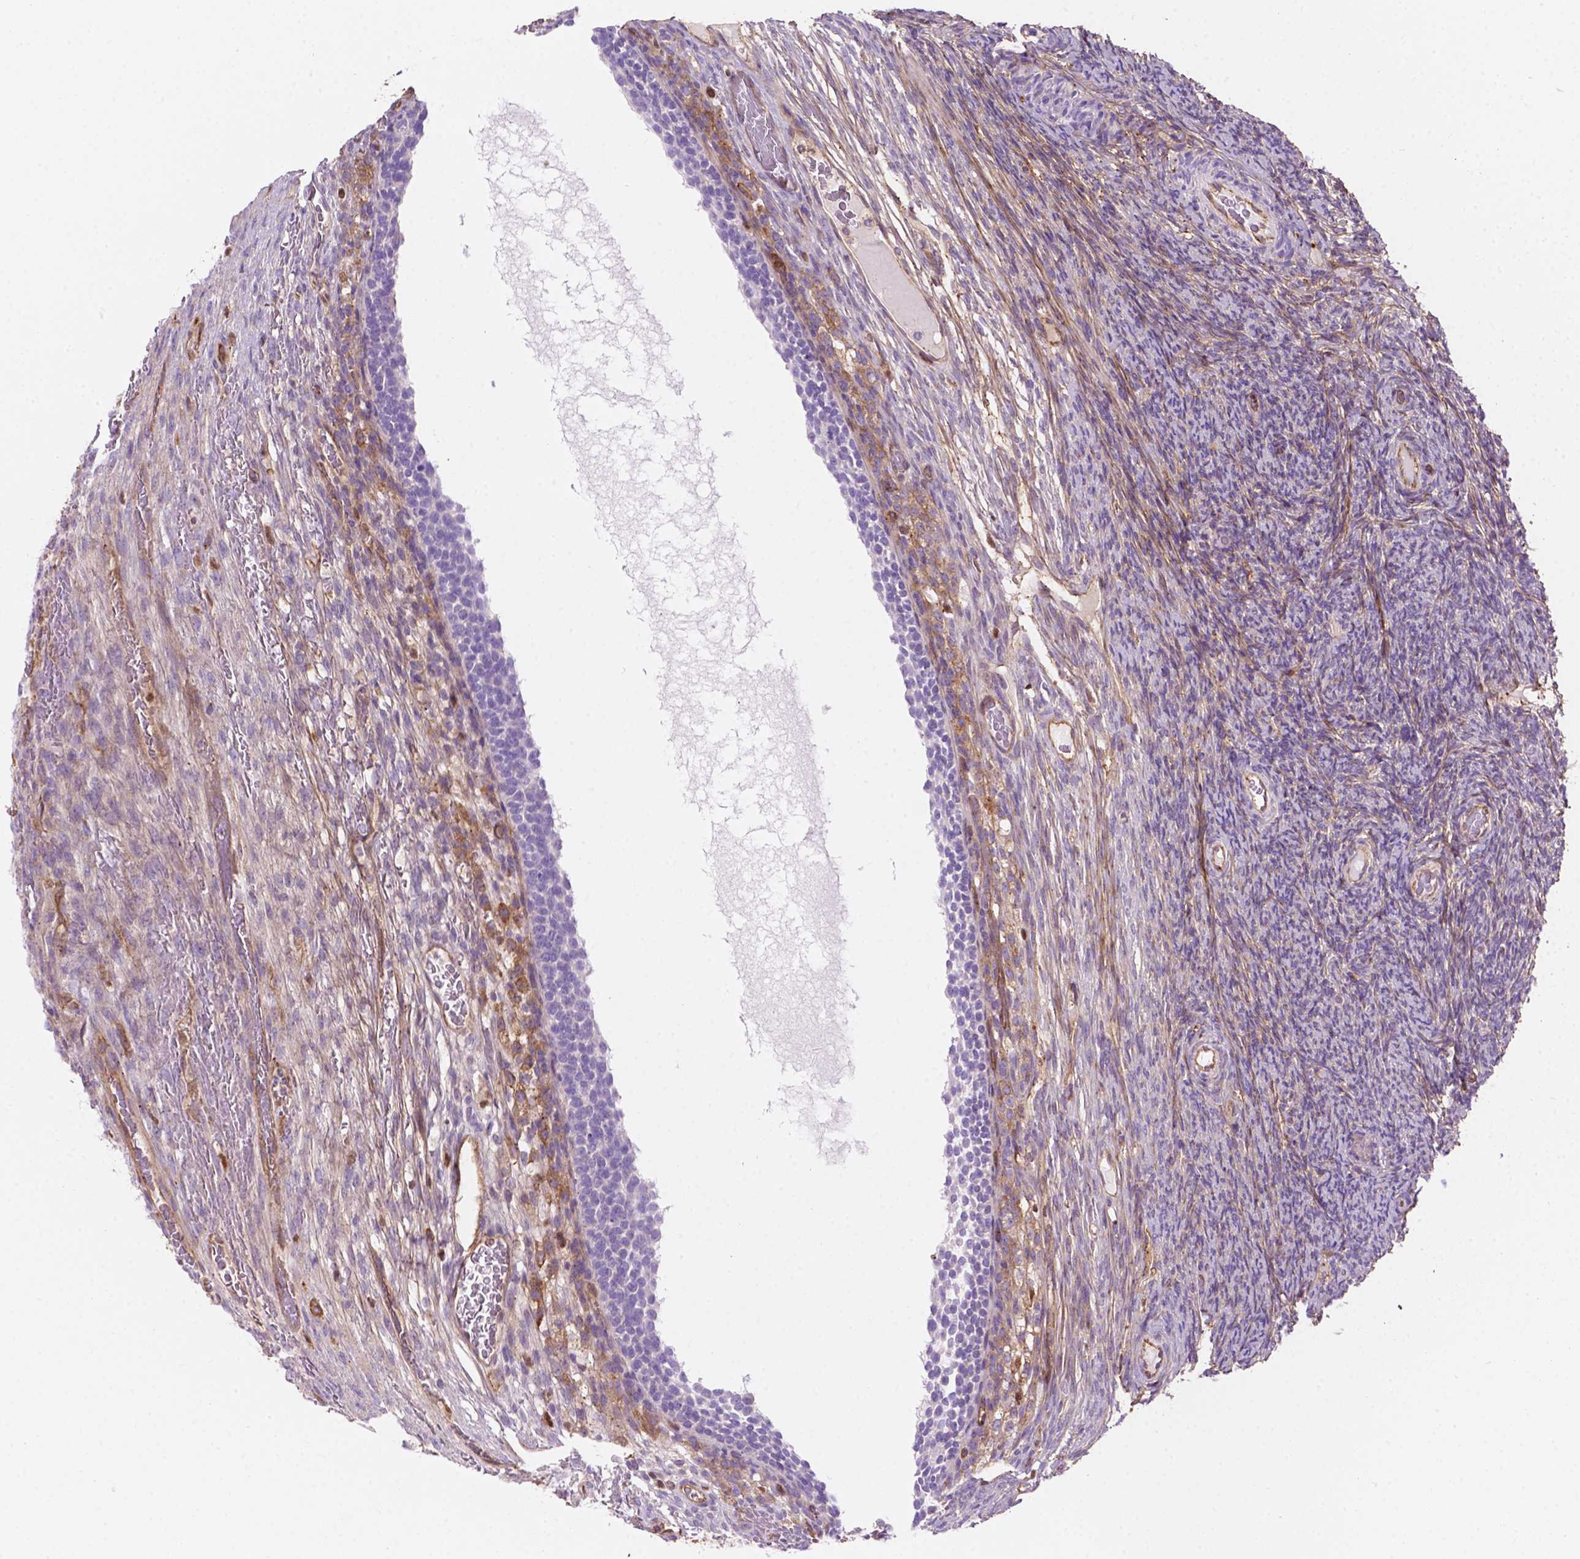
{"staining": {"intensity": "moderate", "quantity": "25%-75%", "location": "cytoplasmic/membranous"}, "tissue": "ovary", "cell_type": "Ovarian stroma cells", "image_type": "normal", "snomed": [{"axis": "morphology", "description": "Normal tissue, NOS"}, {"axis": "topography", "description": "Ovary"}], "caption": "Ovarian stroma cells demonstrate medium levels of moderate cytoplasmic/membranous positivity in approximately 25%-75% of cells in unremarkable human ovary. The staining is performed using DAB (3,3'-diaminobenzidine) brown chromogen to label protein expression. The nuclei are counter-stained blue using hematoxylin.", "gene": "DCN", "patient": {"sex": "female", "age": 34}}